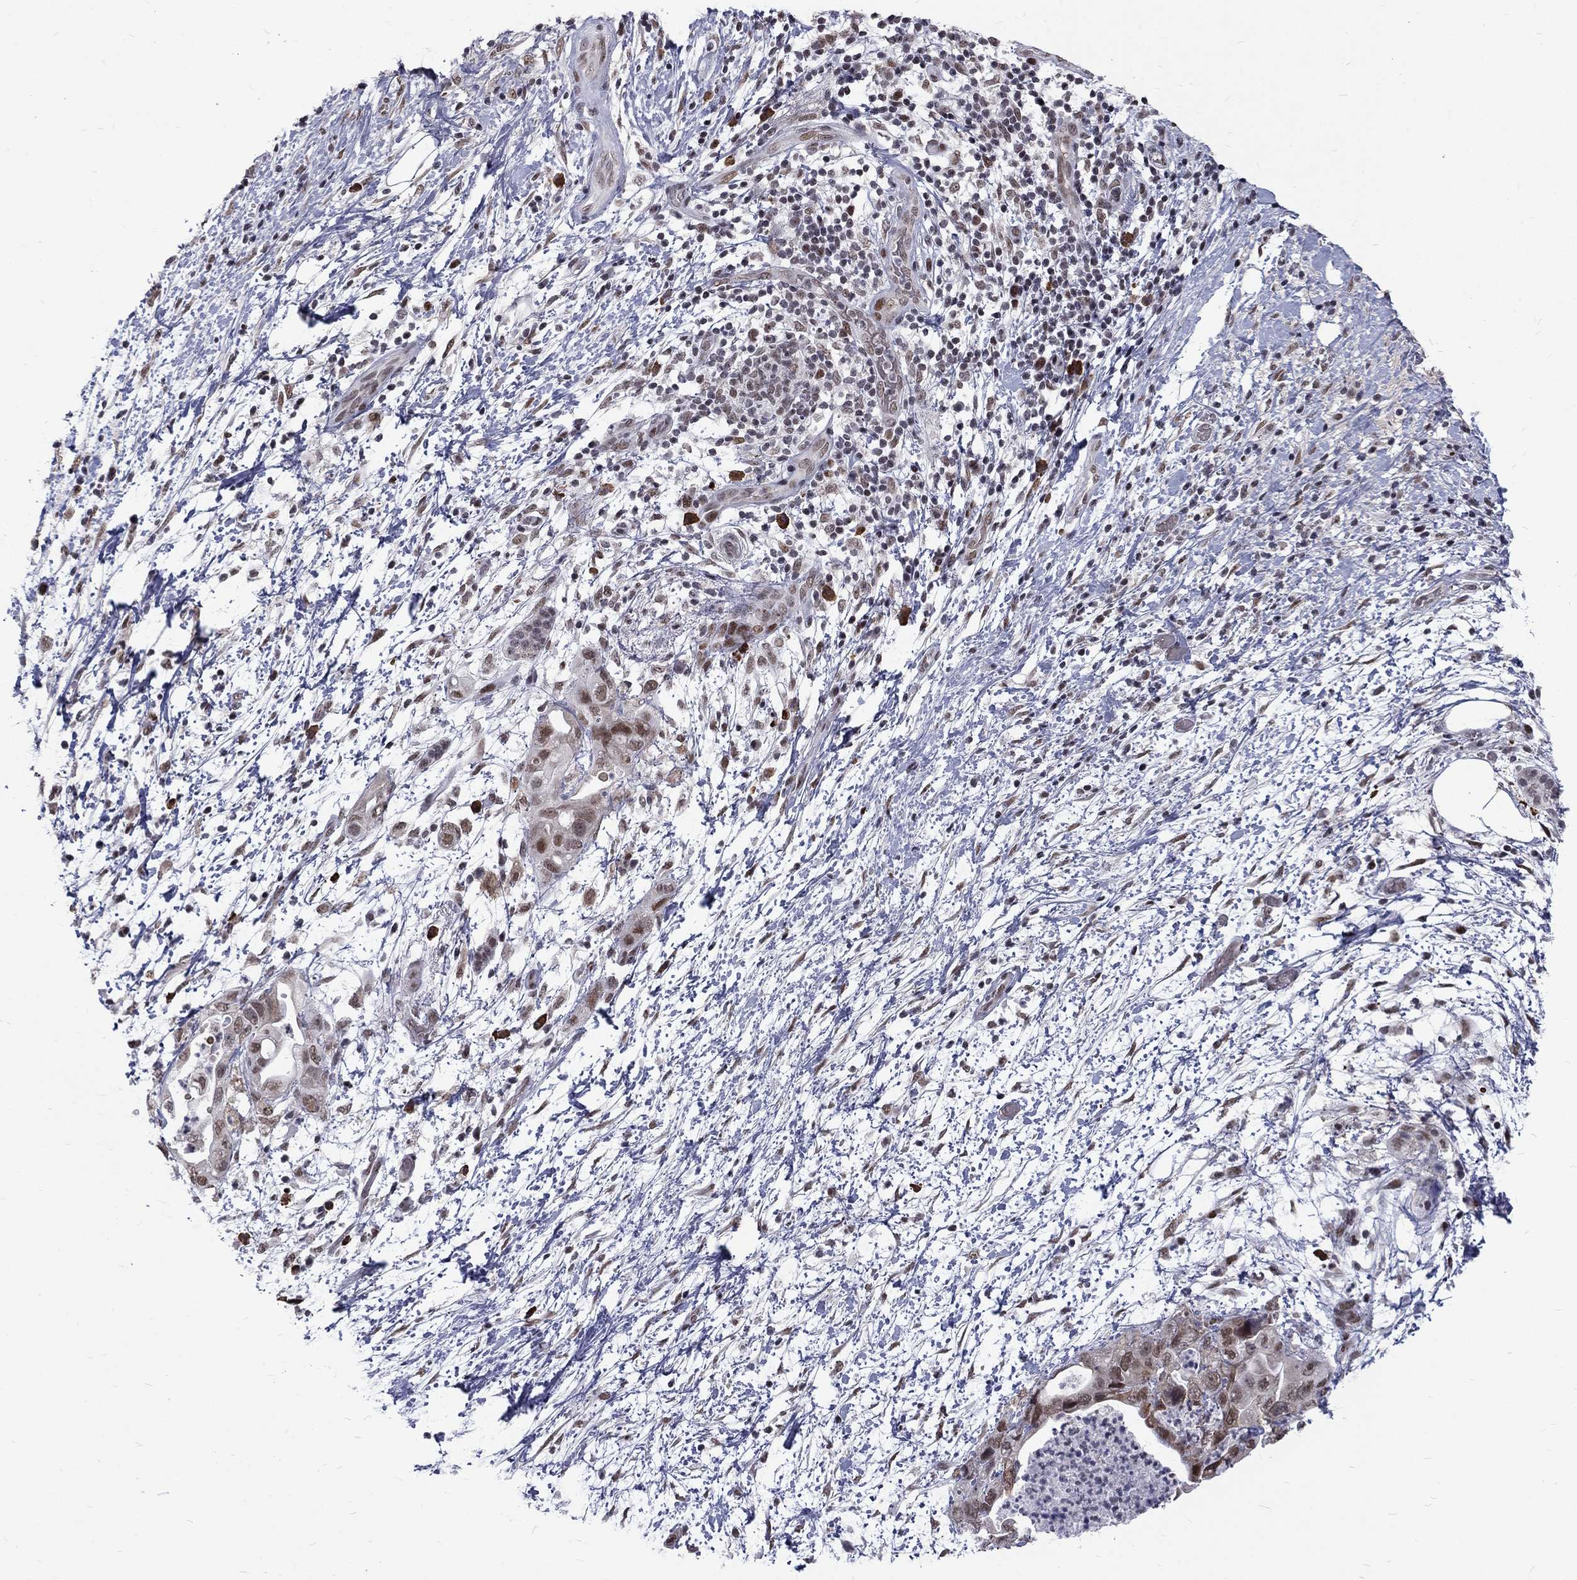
{"staining": {"intensity": "moderate", "quantity": "<25%", "location": "nuclear"}, "tissue": "pancreatic cancer", "cell_type": "Tumor cells", "image_type": "cancer", "snomed": [{"axis": "morphology", "description": "Adenocarcinoma, NOS"}, {"axis": "topography", "description": "Pancreas"}], "caption": "Human pancreatic cancer (adenocarcinoma) stained with a protein marker reveals moderate staining in tumor cells.", "gene": "TCEAL1", "patient": {"sex": "female", "age": 72}}